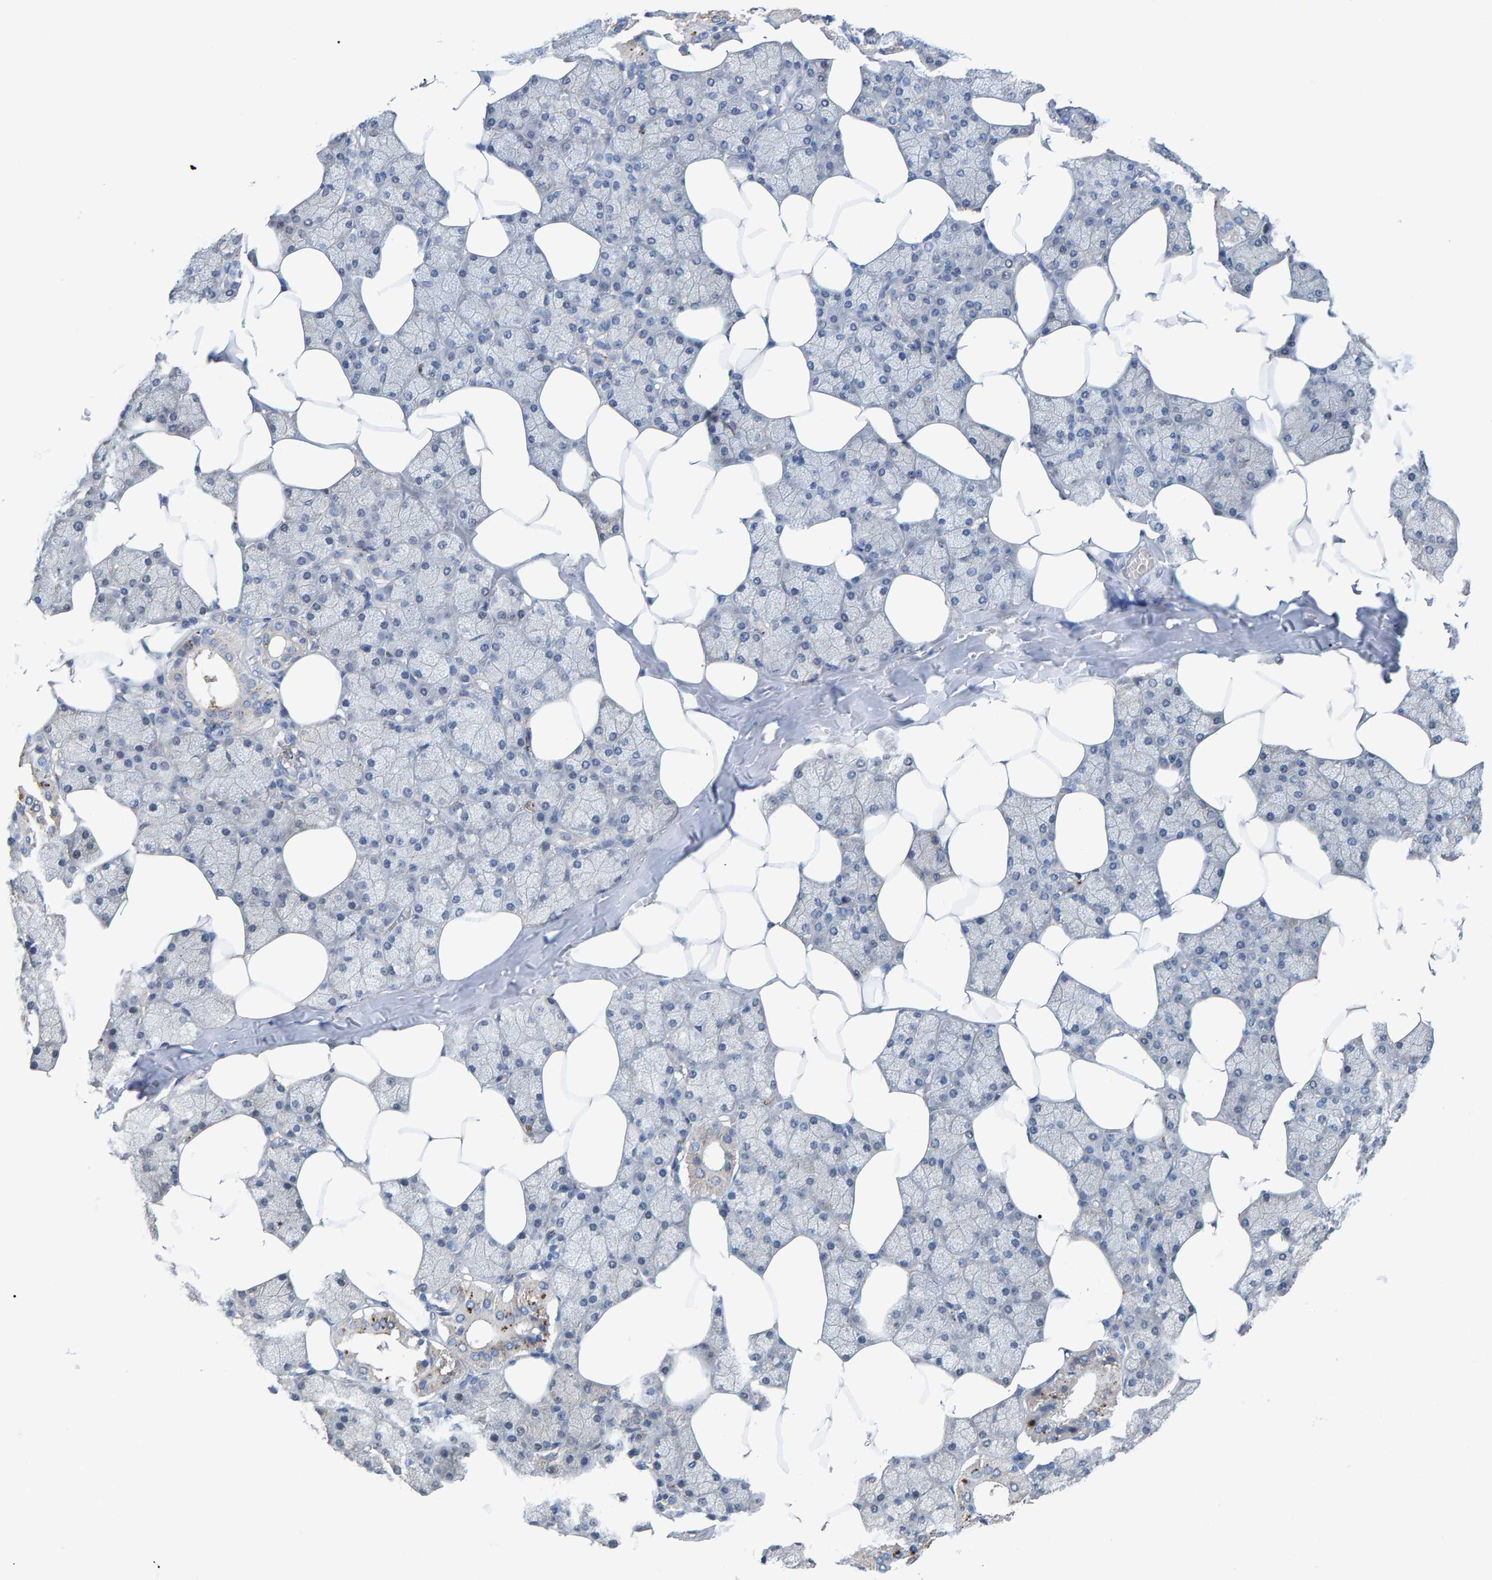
{"staining": {"intensity": "moderate", "quantity": "<25%", "location": "cytoplasmic/membranous"}, "tissue": "salivary gland", "cell_type": "Glandular cells", "image_type": "normal", "snomed": [{"axis": "morphology", "description": "Normal tissue, NOS"}, {"axis": "topography", "description": "Salivary gland"}], "caption": "Immunohistochemistry of unremarkable salivary gland demonstrates low levels of moderate cytoplasmic/membranous staining in approximately <25% of glandular cells.", "gene": "IDO1", "patient": {"sex": "male", "age": 62}}